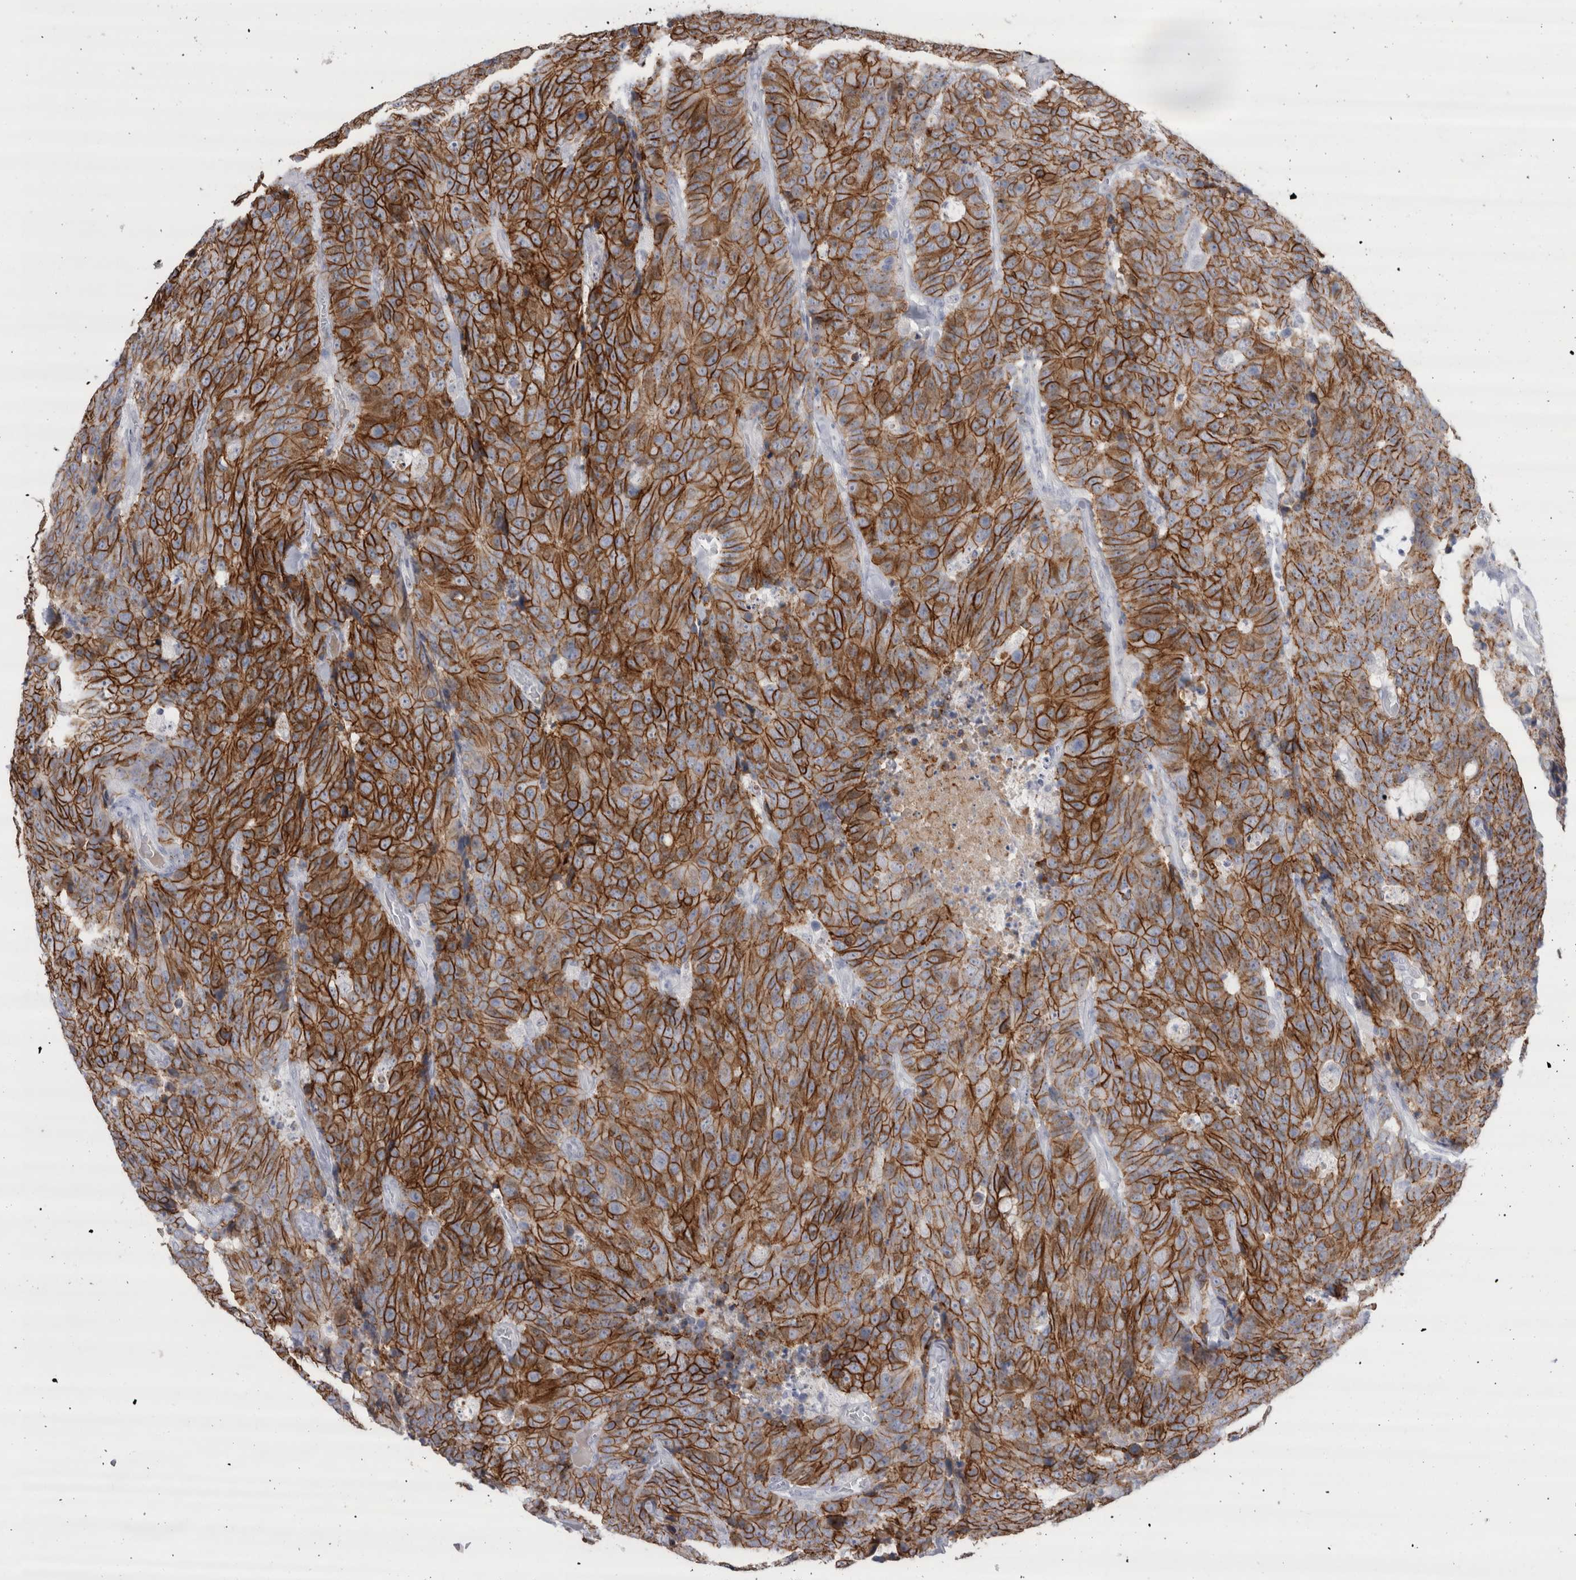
{"staining": {"intensity": "strong", "quantity": ">75%", "location": "cytoplasmic/membranous"}, "tissue": "colorectal cancer", "cell_type": "Tumor cells", "image_type": "cancer", "snomed": [{"axis": "morphology", "description": "Adenocarcinoma, NOS"}, {"axis": "topography", "description": "Colon"}], "caption": "Brown immunohistochemical staining in human colorectal cancer (adenocarcinoma) displays strong cytoplasmic/membranous staining in about >75% of tumor cells.", "gene": "CDH17", "patient": {"sex": "female", "age": 86}}